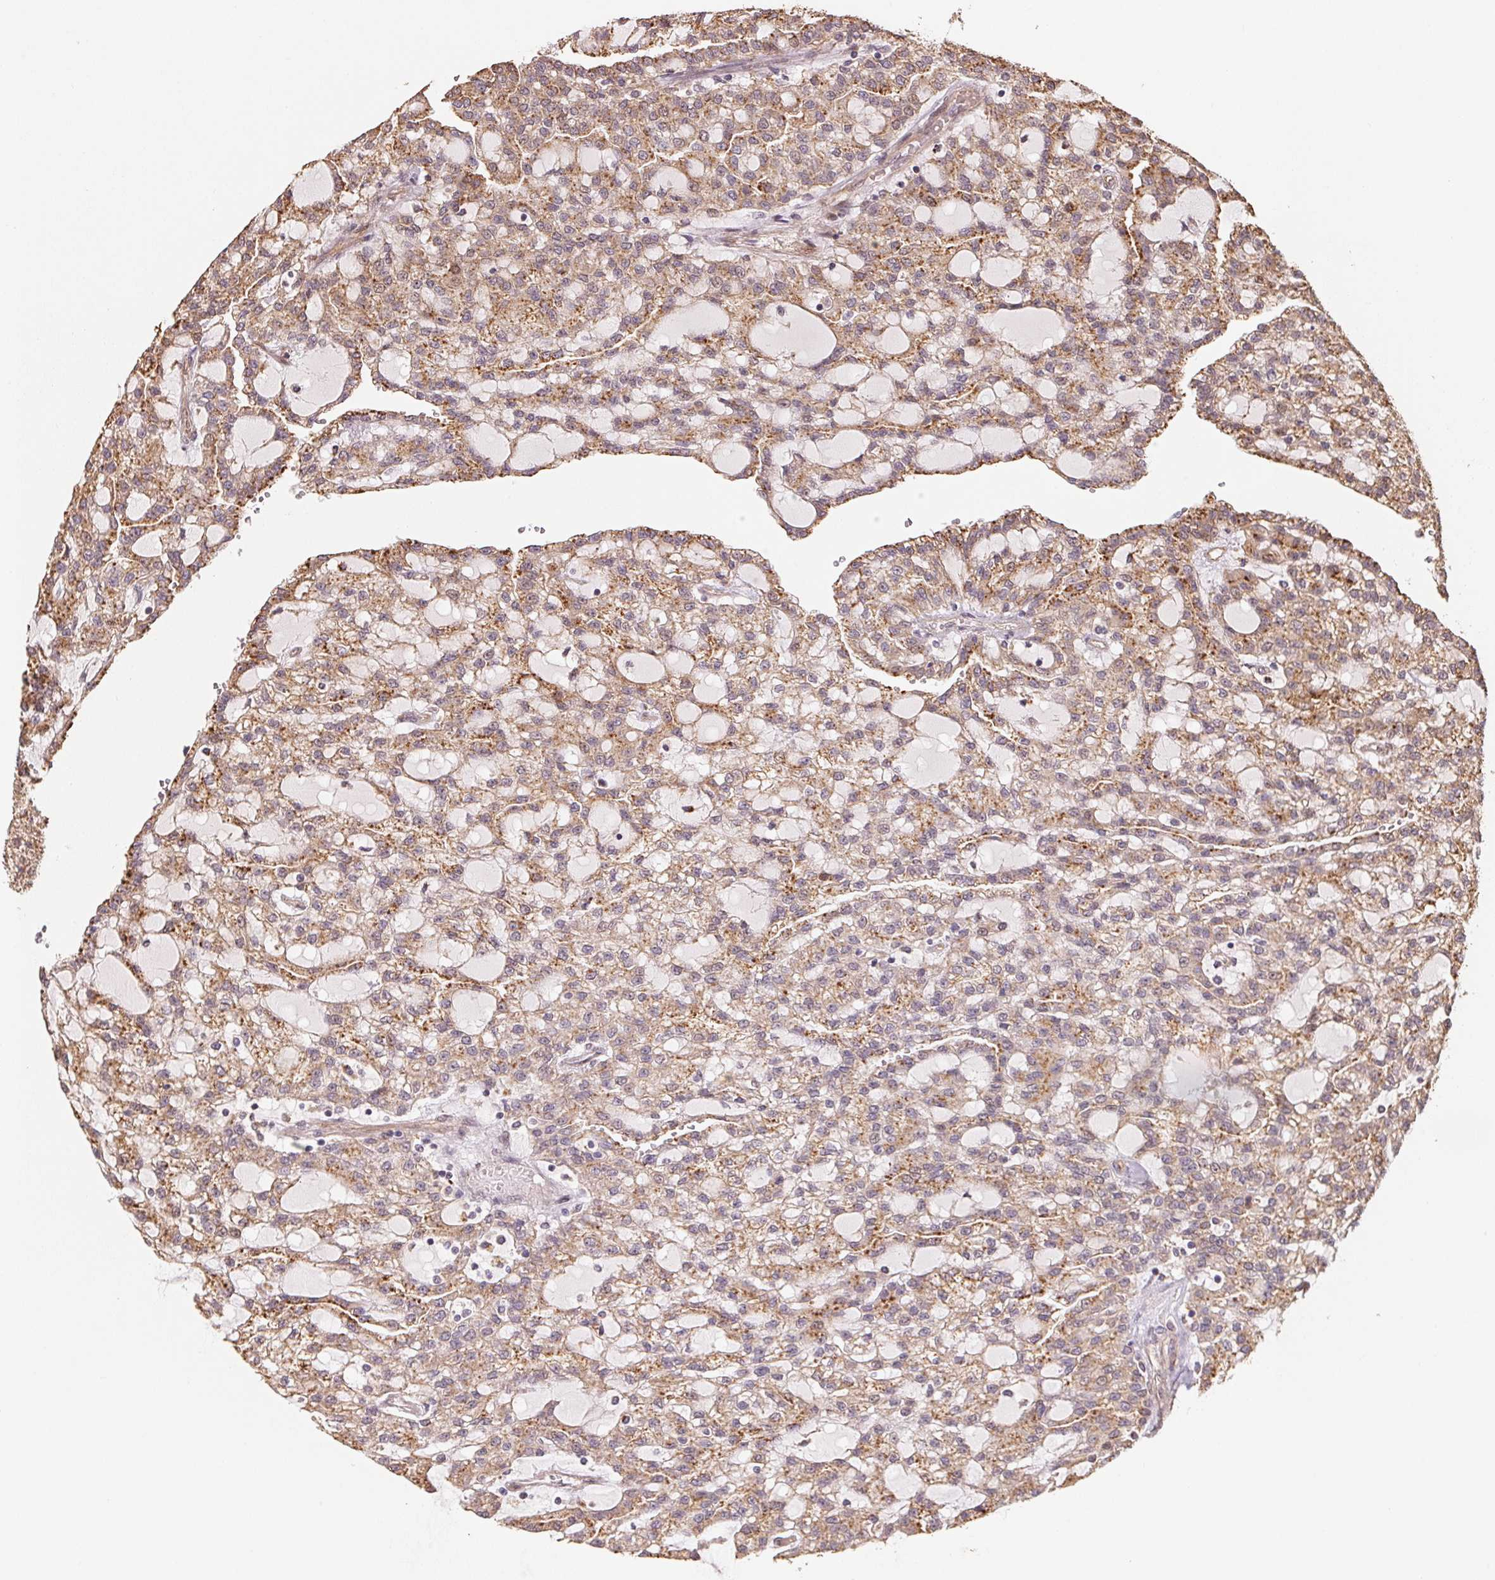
{"staining": {"intensity": "moderate", "quantity": ">75%", "location": "cytoplasmic/membranous"}, "tissue": "renal cancer", "cell_type": "Tumor cells", "image_type": "cancer", "snomed": [{"axis": "morphology", "description": "Adenocarcinoma, NOS"}, {"axis": "topography", "description": "Kidney"}], "caption": "Tumor cells display medium levels of moderate cytoplasmic/membranous expression in about >75% of cells in renal cancer.", "gene": "TMEM222", "patient": {"sex": "male", "age": 63}}